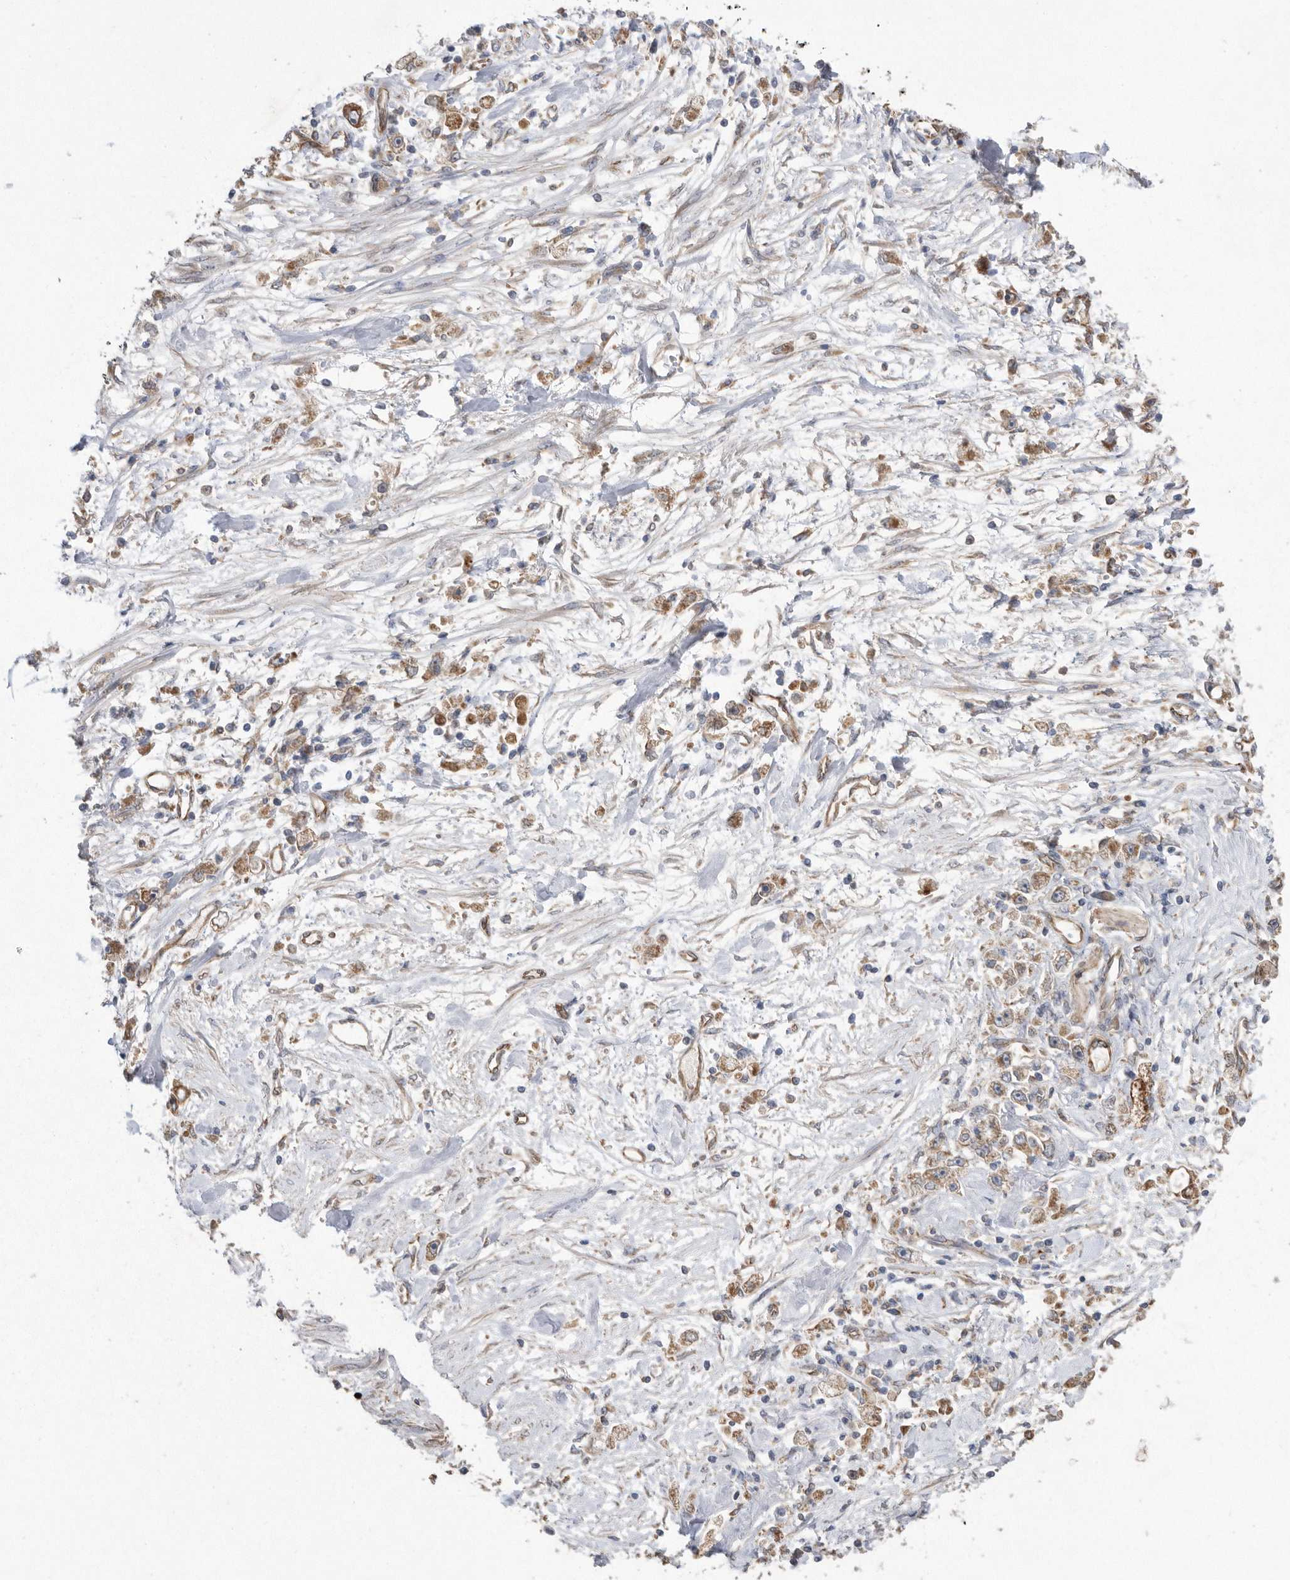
{"staining": {"intensity": "moderate", "quantity": ">75%", "location": "cytoplasmic/membranous"}, "tissue": "stomach cancer", "cell_type": "Tumor cells", "image_type": "cancer", "snomed": [{"axis": "morphology", "description": "Adenocarcinoma, NOS"}, {"axis": "topography", "description": "Stomach"}], "caption": "Stomach cancer stained with DAB immunohistochemistry exhibits medium levels of moderate cytoplasmic/membranous staining in approximately >75% of tumor cells. The staining was performed using DAB (3,3'-diaminobenzidine) to visualize the protein expression in brown, while the nuclei were stained in blue with hematoxylin (Magnification: 20x).", "gene": "PON2", "patient": {"sex": "female", "age": 59}}